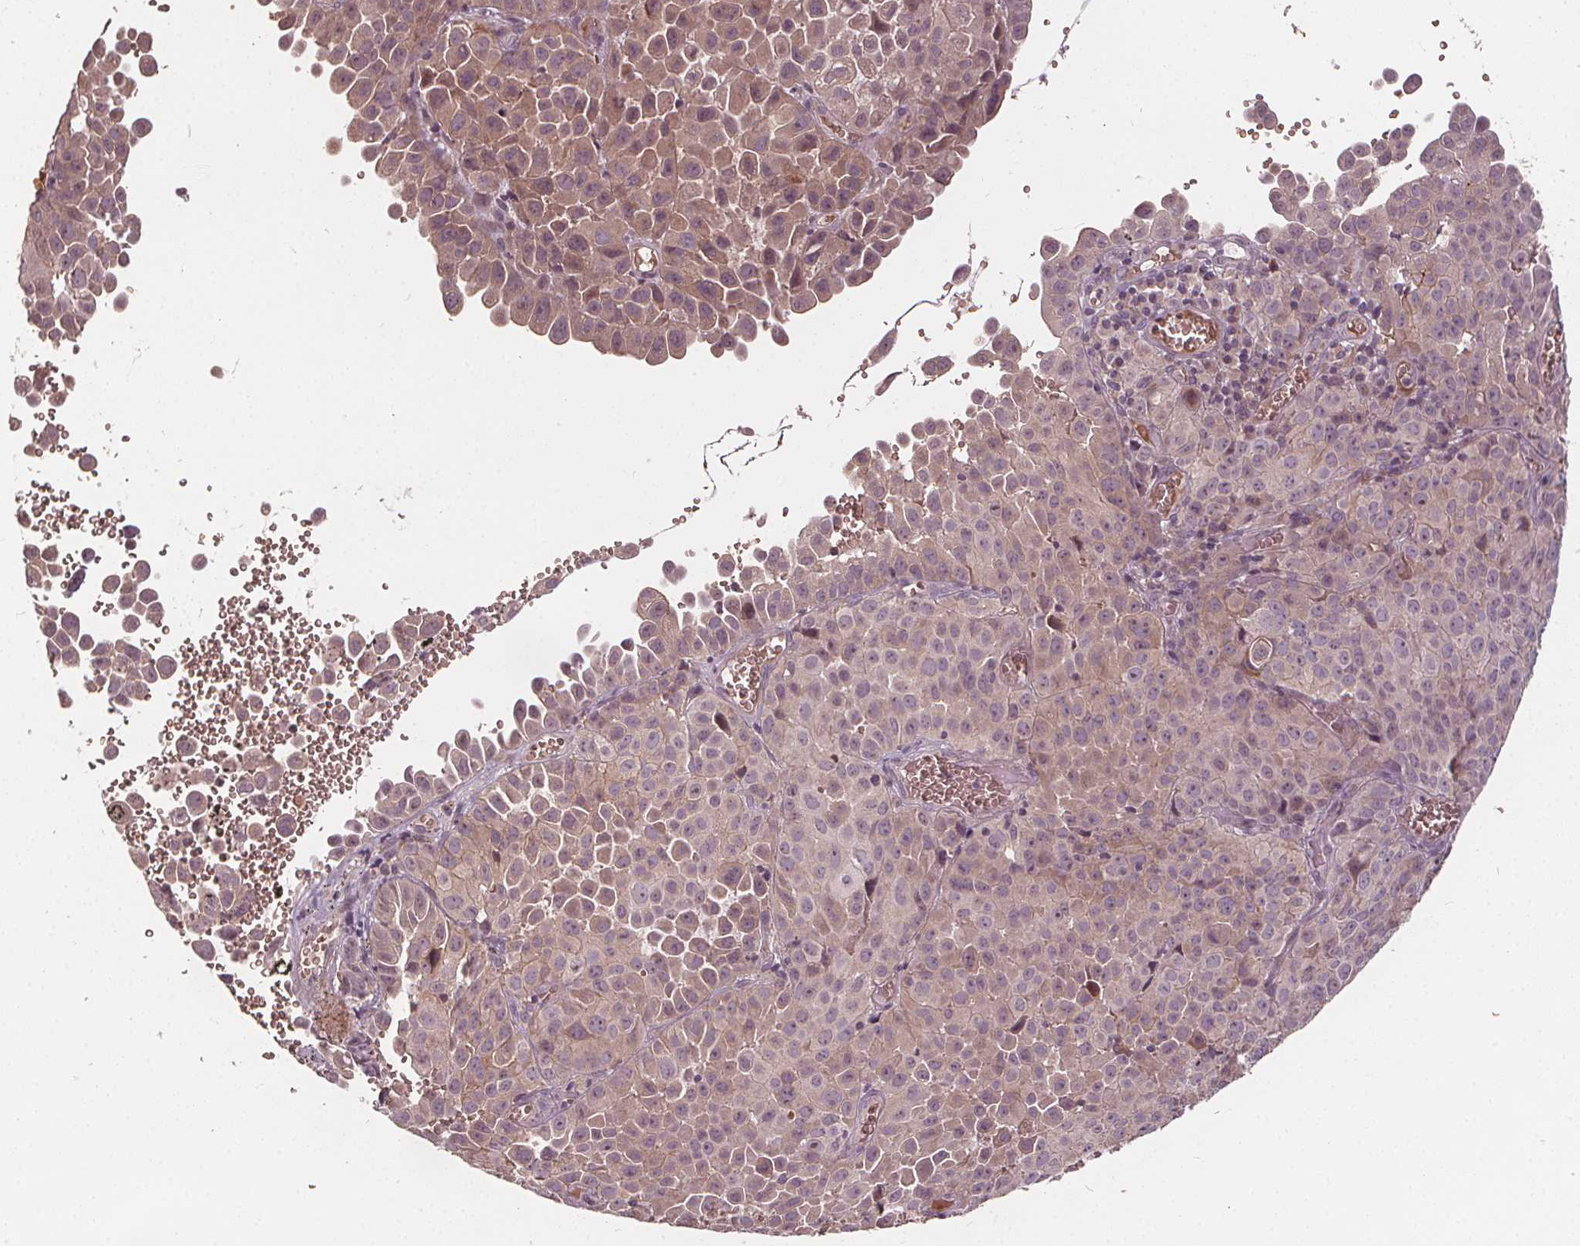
{"staining": {"intensity": "weak", "quantity": ">75%", "location": "cytoplasmic/membranous"}, "tissue": "cervical cancer", "cell_type": "Tumor cells", "image_type": "cancer", "snomed": [{"axis": "morphology", "description": "Squamous cell carcinoma, NOS"}, {"axis": "topography", "description": "Cervix"}], "caption": "Immunohistochemical staining of cervical cancer (squamous cell carcinoma) displays weak cytoplasmic/membranous protein expression in approximately >75% of tumor cells.", "gene": "IPO13", "patient": {"sex": "female", "age": 55}}